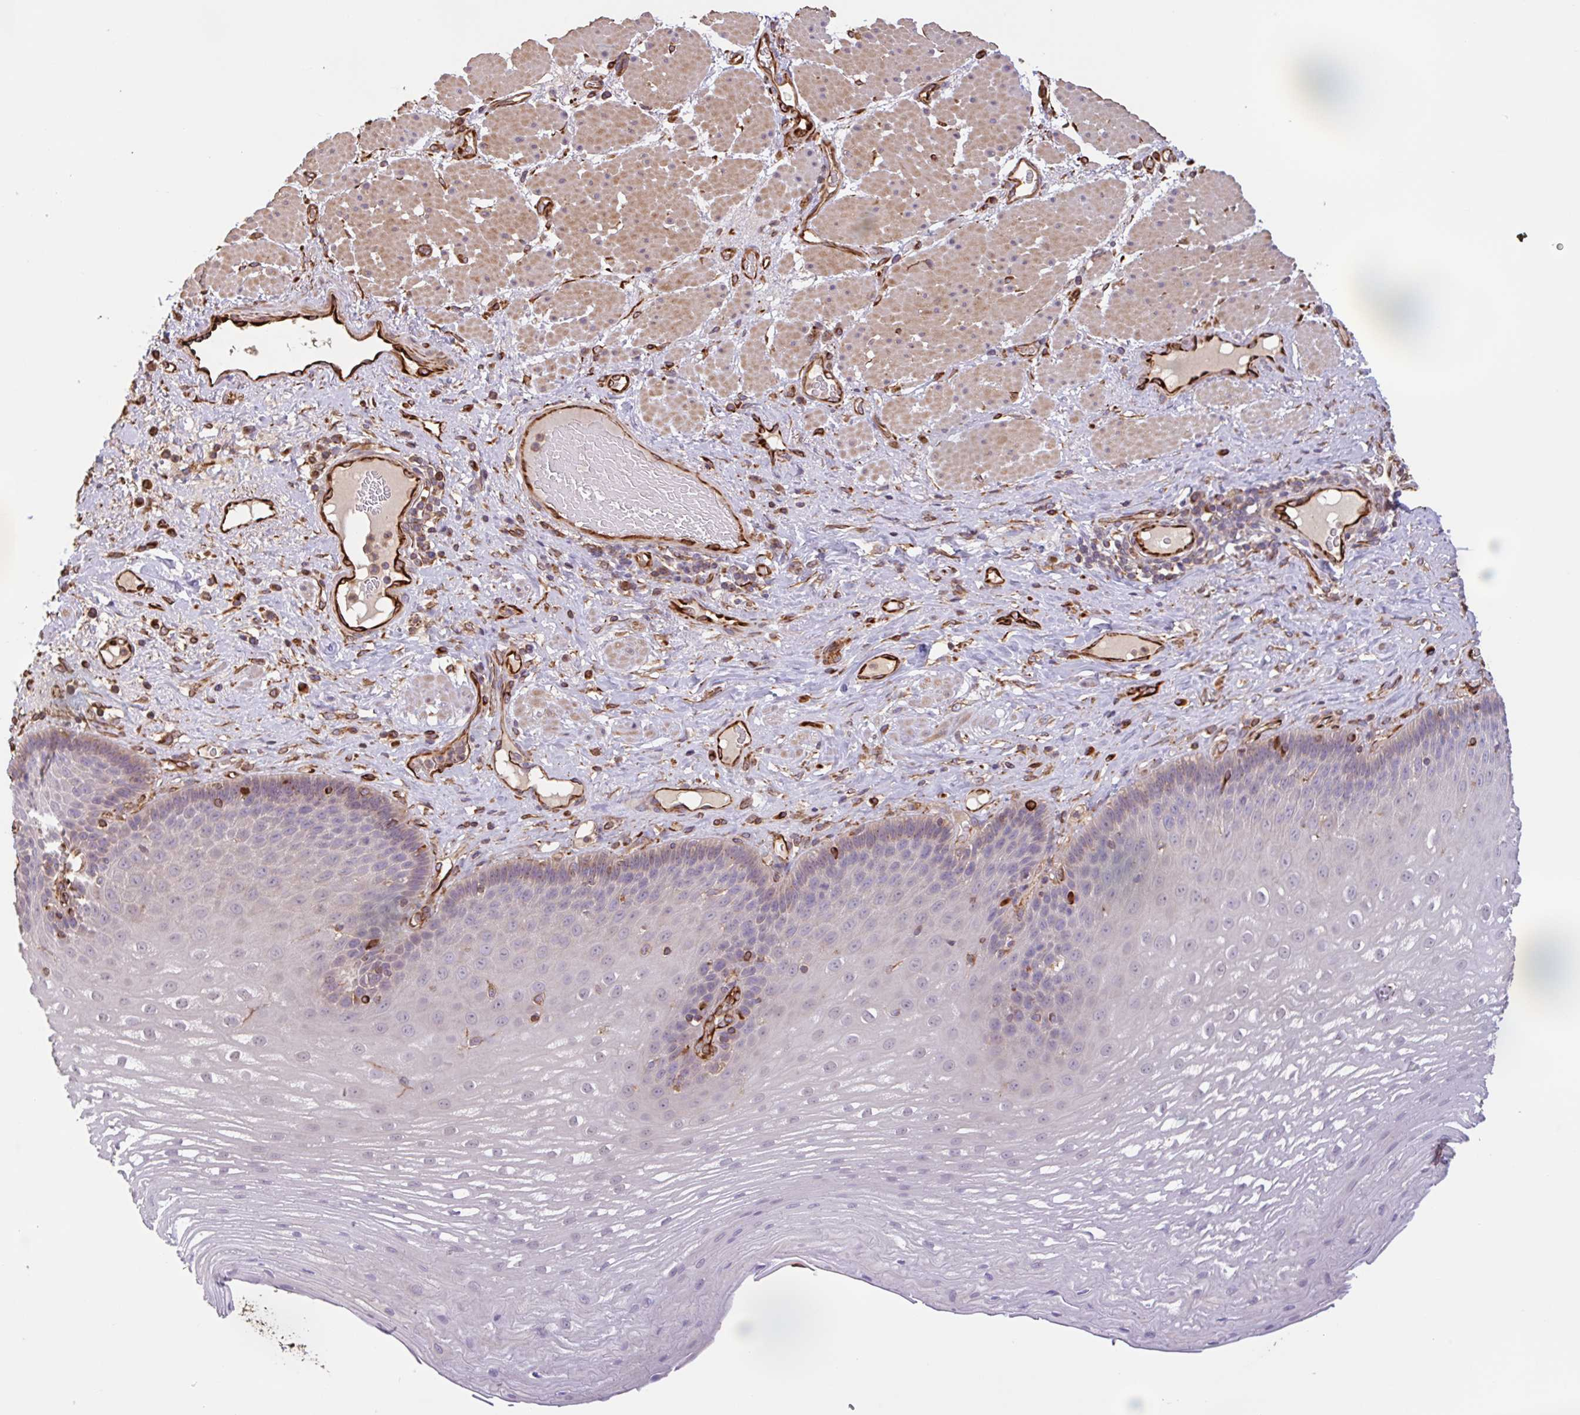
{"staining": {"intensity": "weak", "quantity": "<25%", "location": "cytoplasmic/membranous"}, "tissue": "esophagus", "cell_type": "Squamous epithelial cells", "image_type": "normal", "snomed": [{"axis": "morphology", "description": "Normal tissue, NOS"}, {"axis": "topography", "description": "Esophagus"}], "caption": "Immunohistochemical staining of unremarkable human esophagus displays no significant positivity in squamous epithelial cells. (DAB (3,3'-diaminobenzidine) IHC visualized using brightfield microscopy, high magnification).", "gene": "ZNF790", "patient": {"sex": "male", "age": 62}}